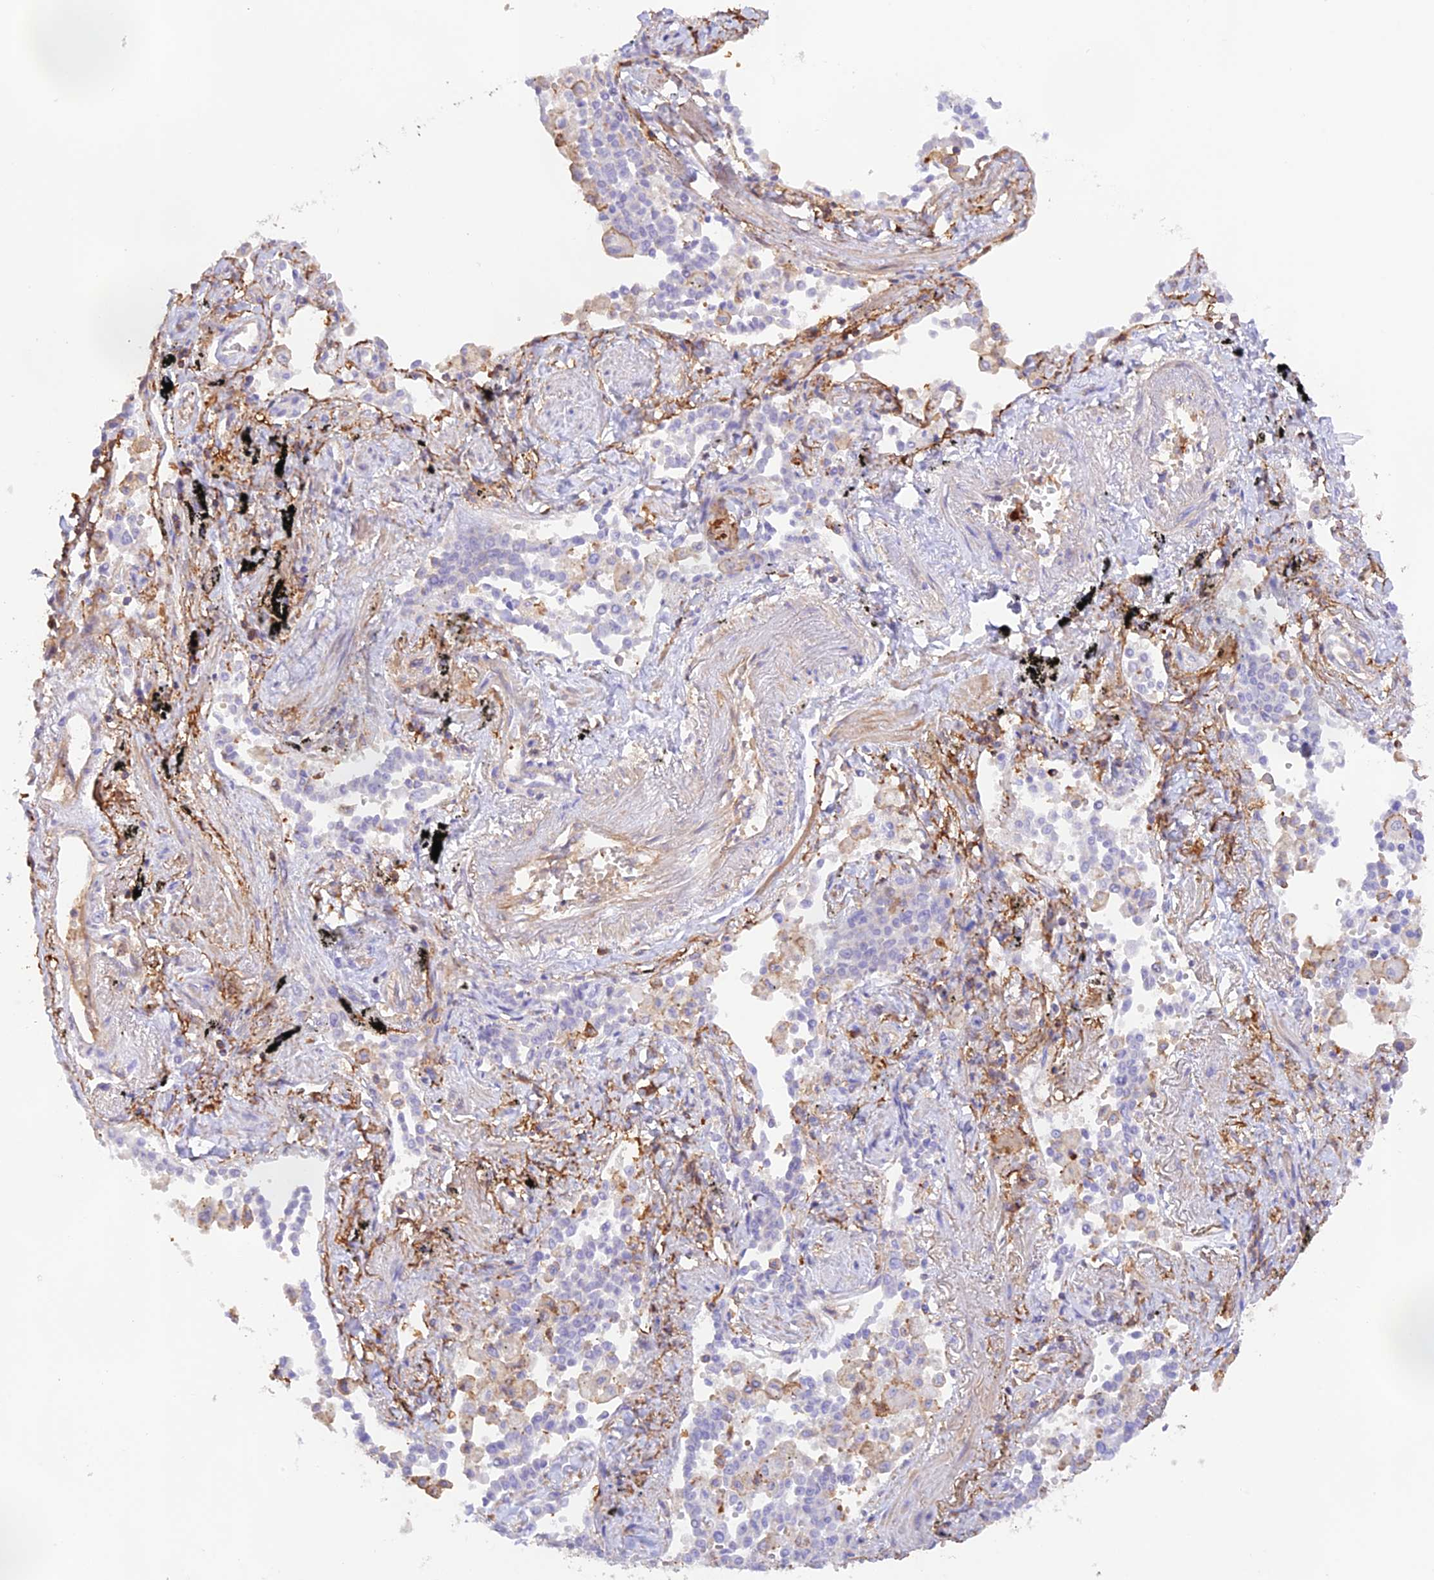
{"staining": {"intensity": "negative", "quantity": "none", "location": "none"}, "tissue": "lung cancer", "cell_type": "Tumor cells", "image_type": "cancer", "snomed": [{"axis": "morphology", "description": "Adenocarcinoma, NOS"}, {"axis": "topography", "description": "Lung"}], "caption": "High magnification brightfield microscopy of lung cancer stained with DAB (brown) and counterstained with hematoxylin (blue): tumor cells show no significant staining.", "gene": "DENND1C", "patient": {"sex": "male", "age": 67}}